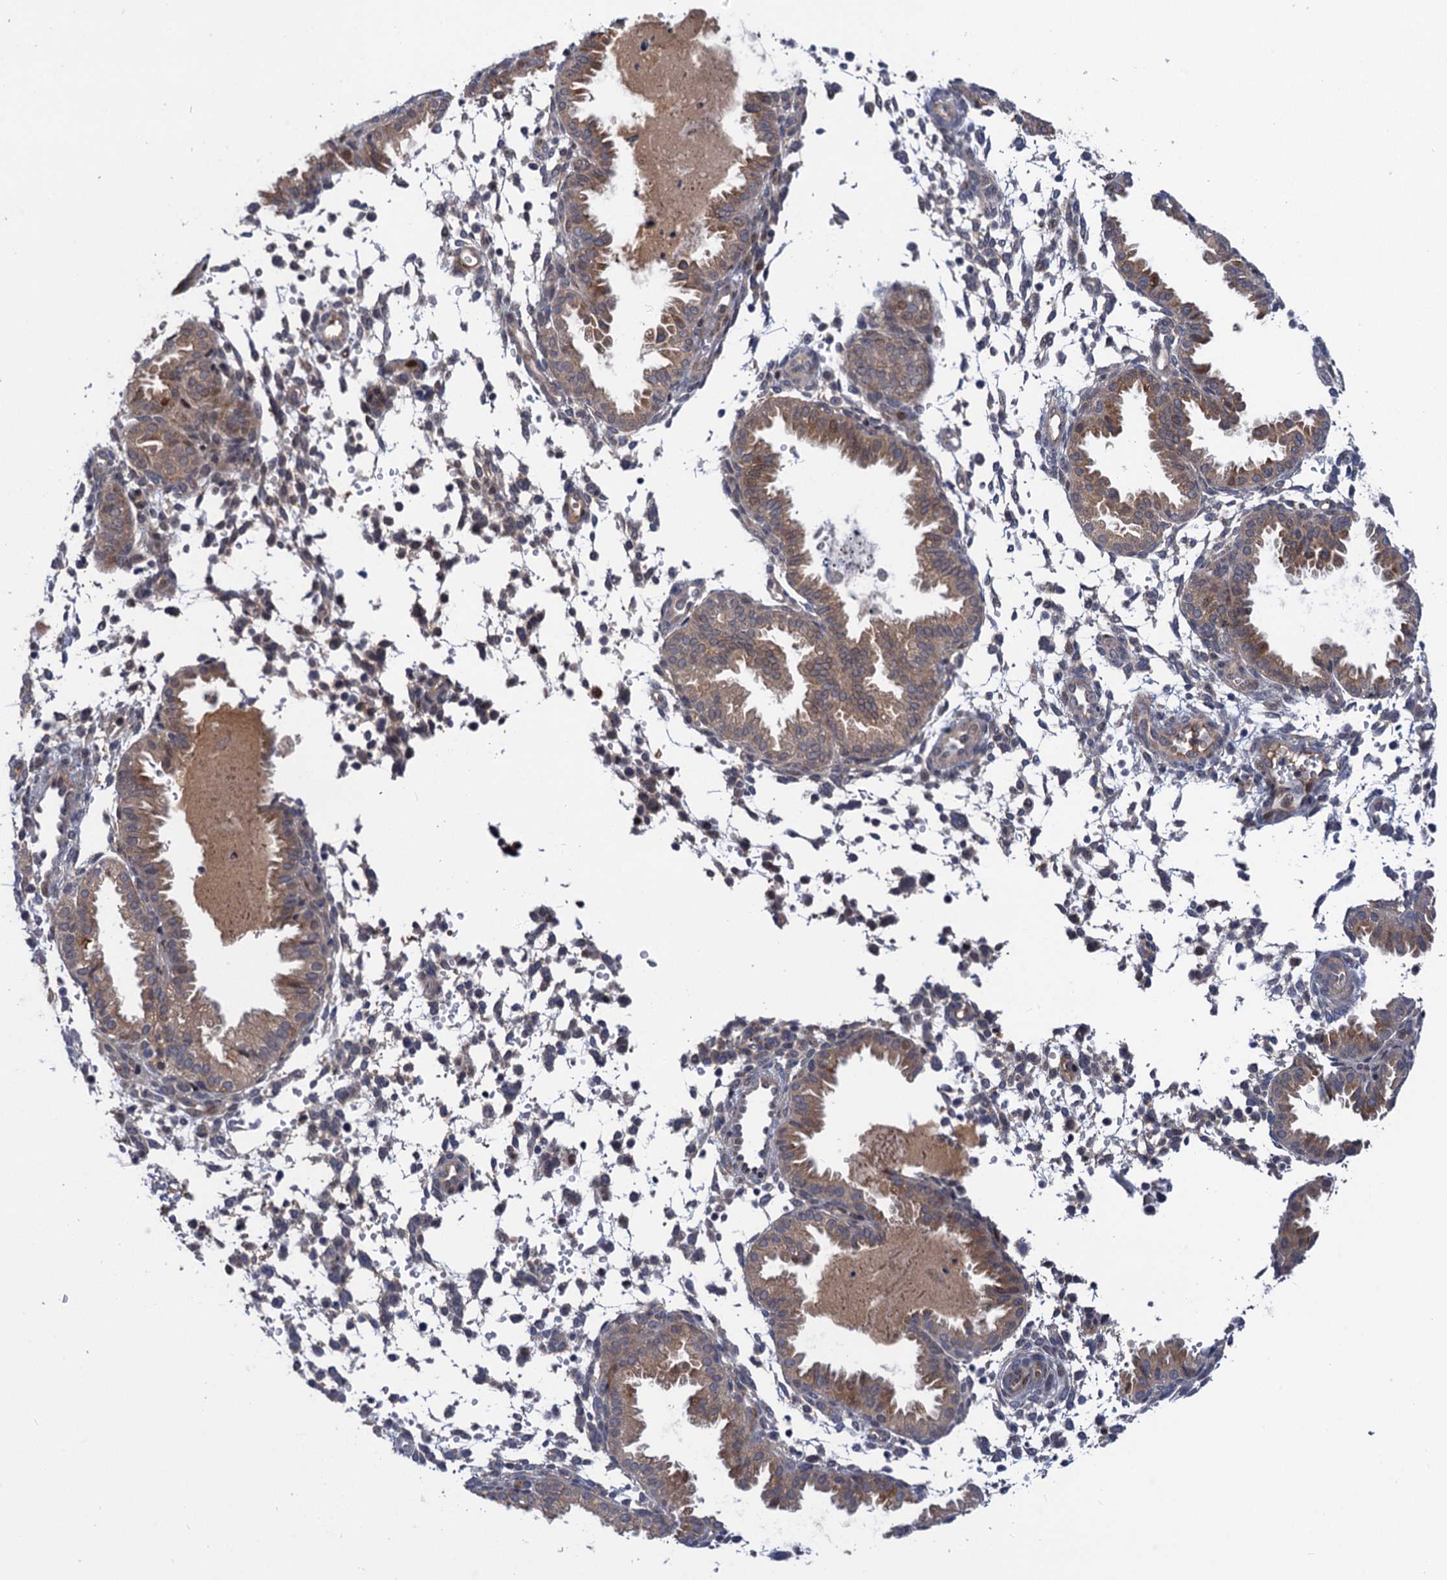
{"staining": {"intensity": "weak", "quantity": "<25%", "location": "cytoplasmic/membranous"}, "tissue": "endometrium", "cell_type": "Cells in endometrial stroma", "image_type": "normal", "snomed": [{"axis": "morphology", "description": "Normal tissue, NOS"}, {"axis": "topography", "description": "Endometrium"}], "caption": "High power microscopy photomicrograph of an immunohistochemistry (IHC) image of benign endometrium, revealing no significant positivity in cells in endometrial stroma. (DAB IHC visualized using brightfield microscopy, high magnification).", "gene": "NEK8", "patient": {"sex": "female", "age": 33}}